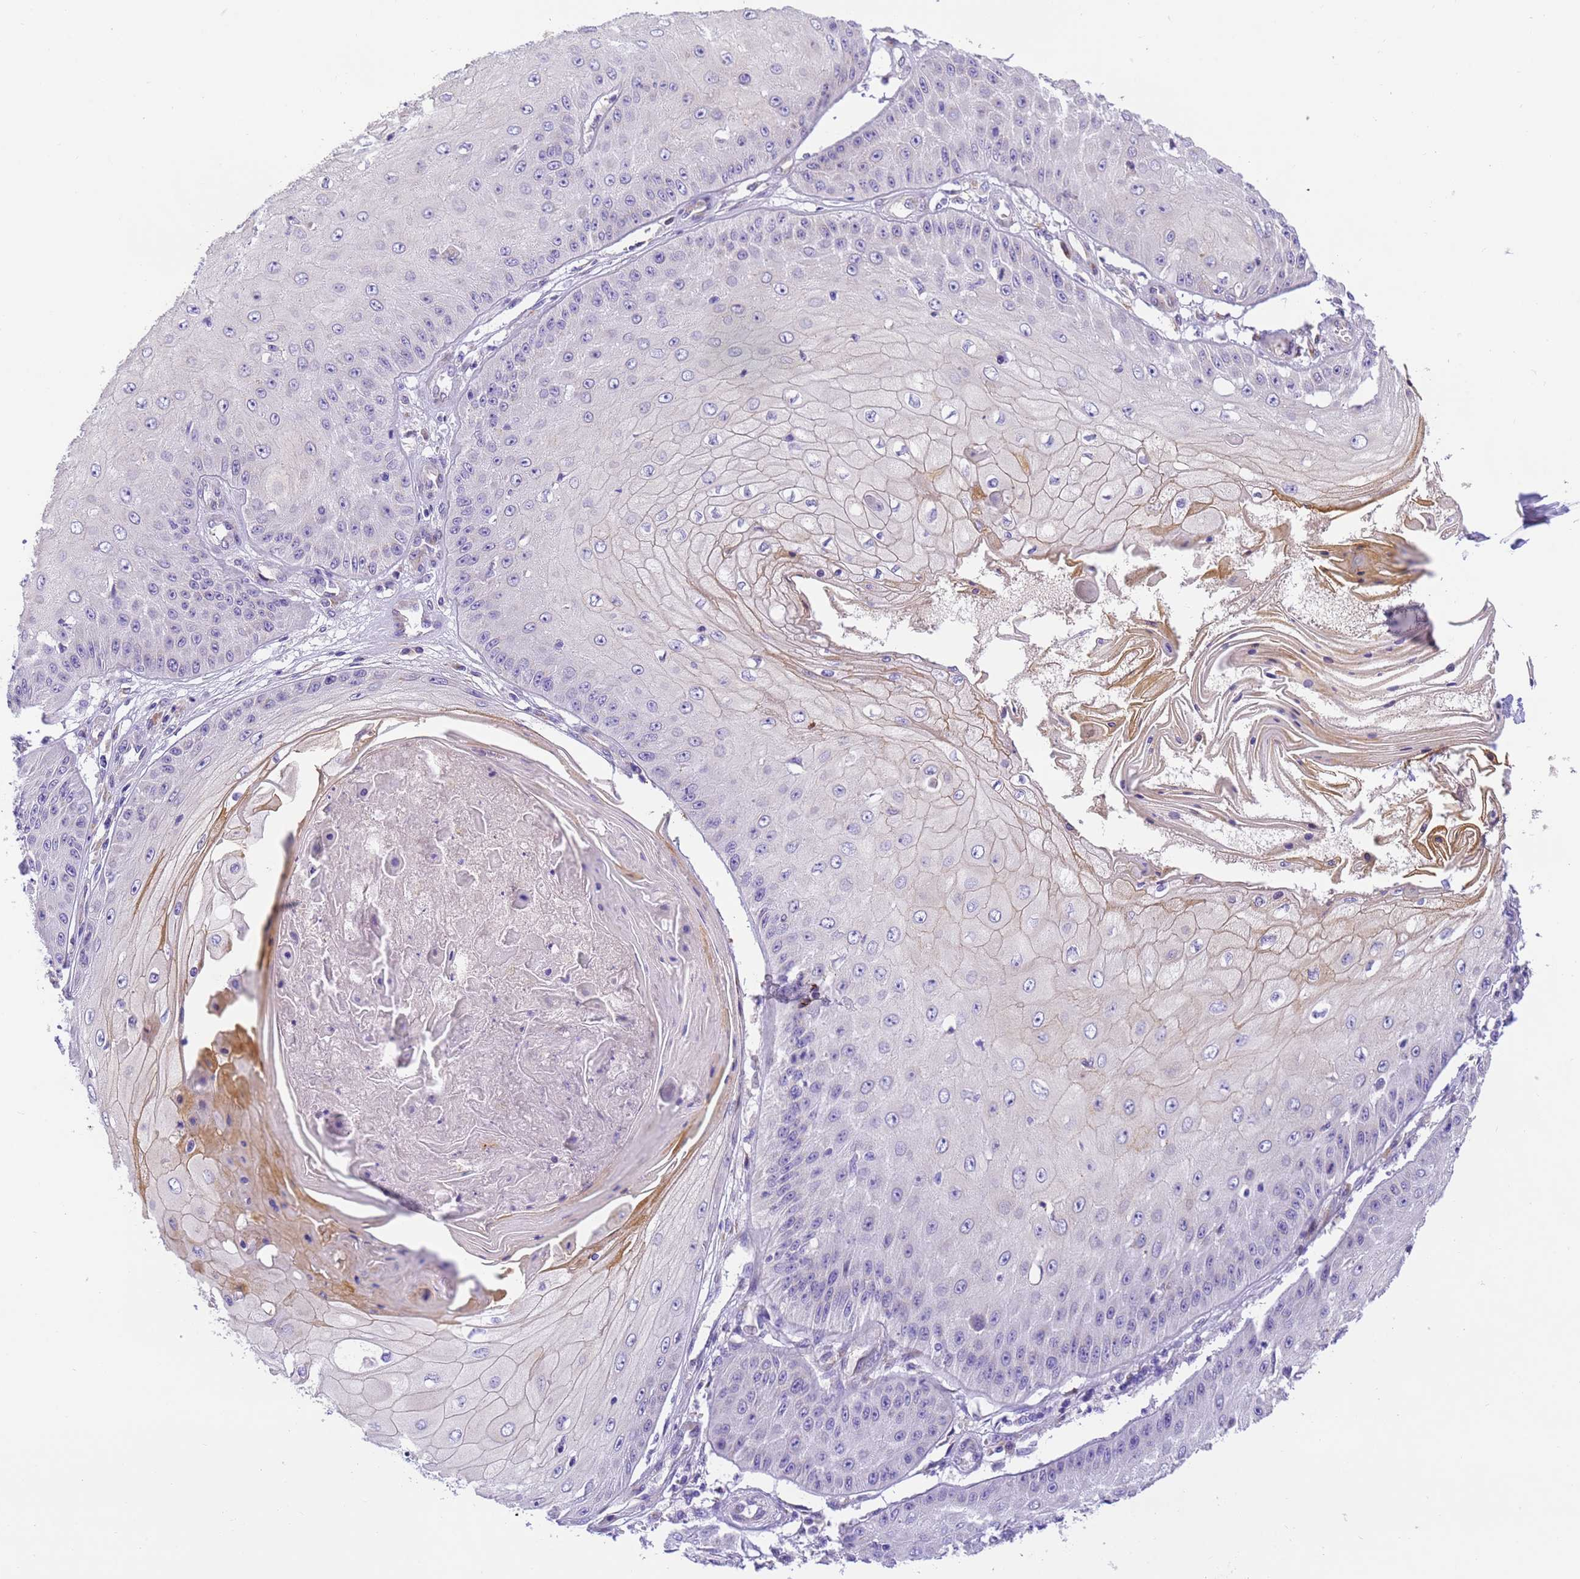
{"staining": {"intensity": "negative", "quantity": "none", "location": "none"}, "tissue": "skin cancer", "cell_type": "Tumor cells", "image_type": "cancer", "snomed": [{"axis": "morphology", "description": "Squamous cell carcinoma, NOS"}, {"axis": "topography", "description": "Skin"}], "caption": "Human skin squamous cell carcinoma stained for a protein using immunohistochemistry (IHC) demonstrates no positivity in tumor cells.", "gene": "RHBDD3", "patient": {"sex": "male", "age": 70}}